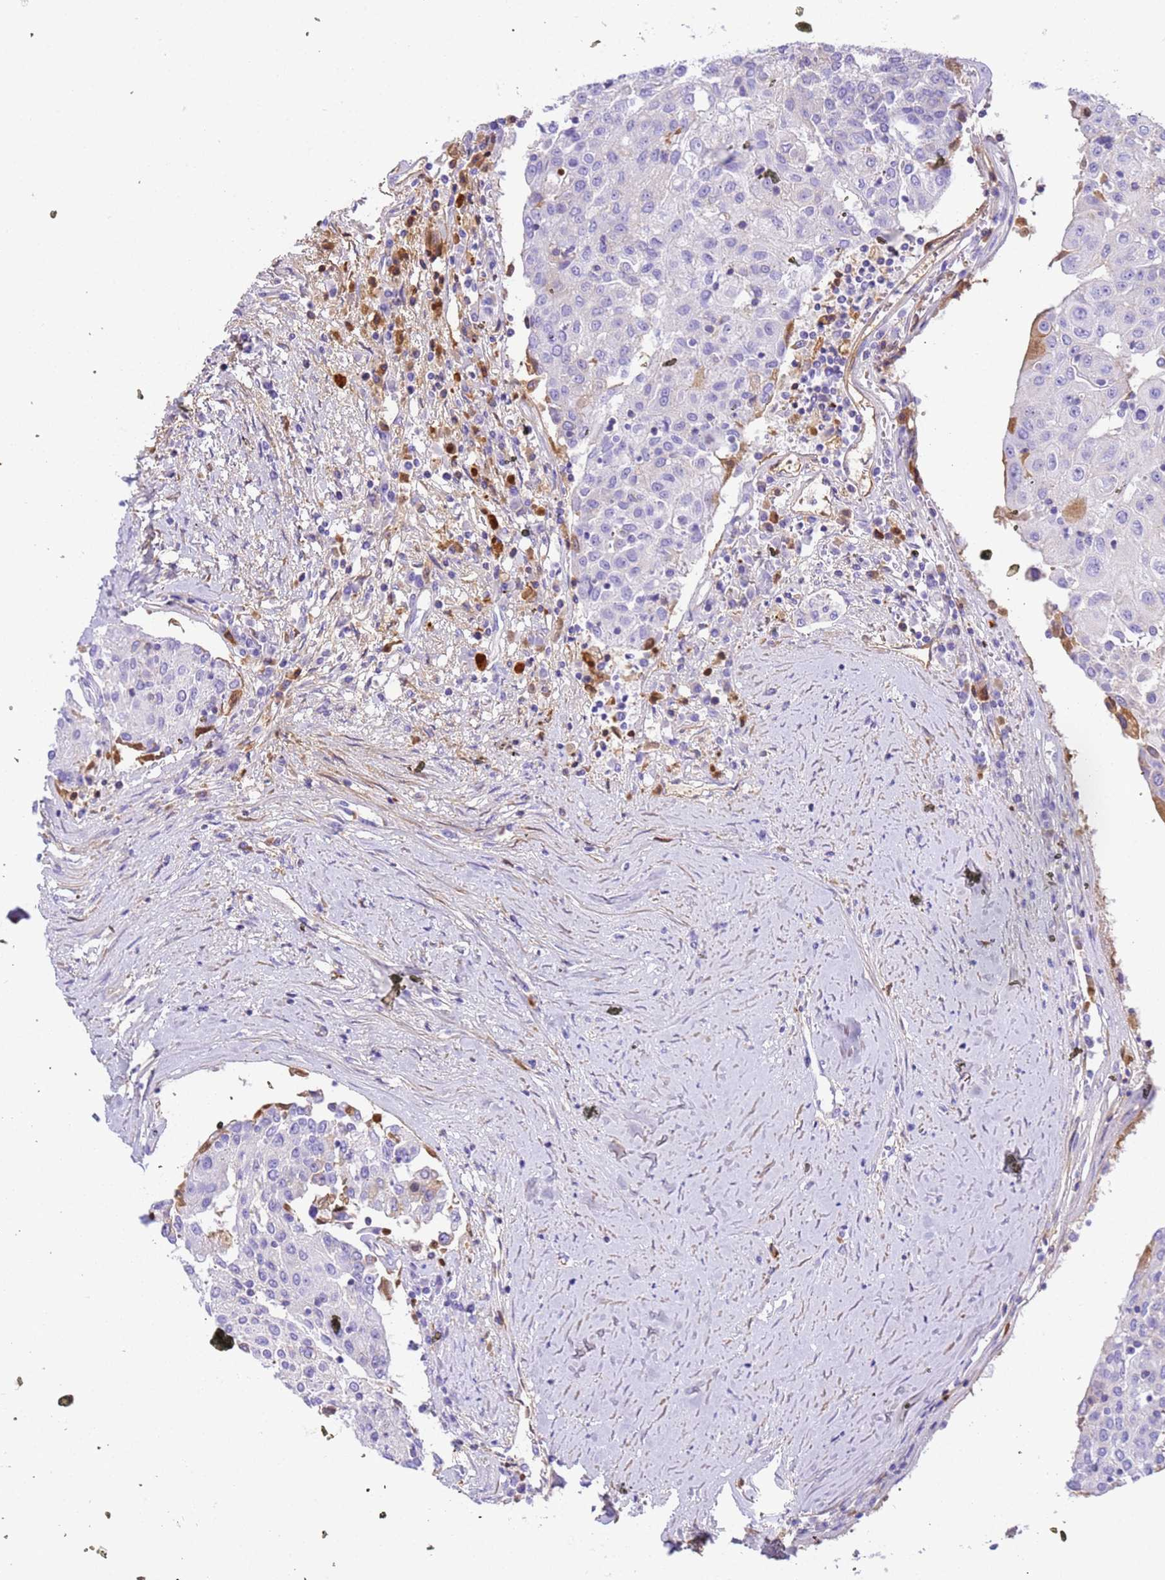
{"staining": {"intensity": "negative", "quantity": "none", "location": "none"}, "tissue": "urothelial cancer", "cell_type": "Tumor cells", "image_type": "cancer", "snomed": [{"axis": "morphology", "description": "Urothelial carcinoma, High grade"}, {"axis": "topography", "description": "Urinary bladder"}], "caption": "Image shows no protein staining in tumor cells of urothelial cancer tissue. (DAB immunohistochemistry (IHC), high magnification).", "gene": "CFHR2", "patient": {"sex": "female", "age": 85}}